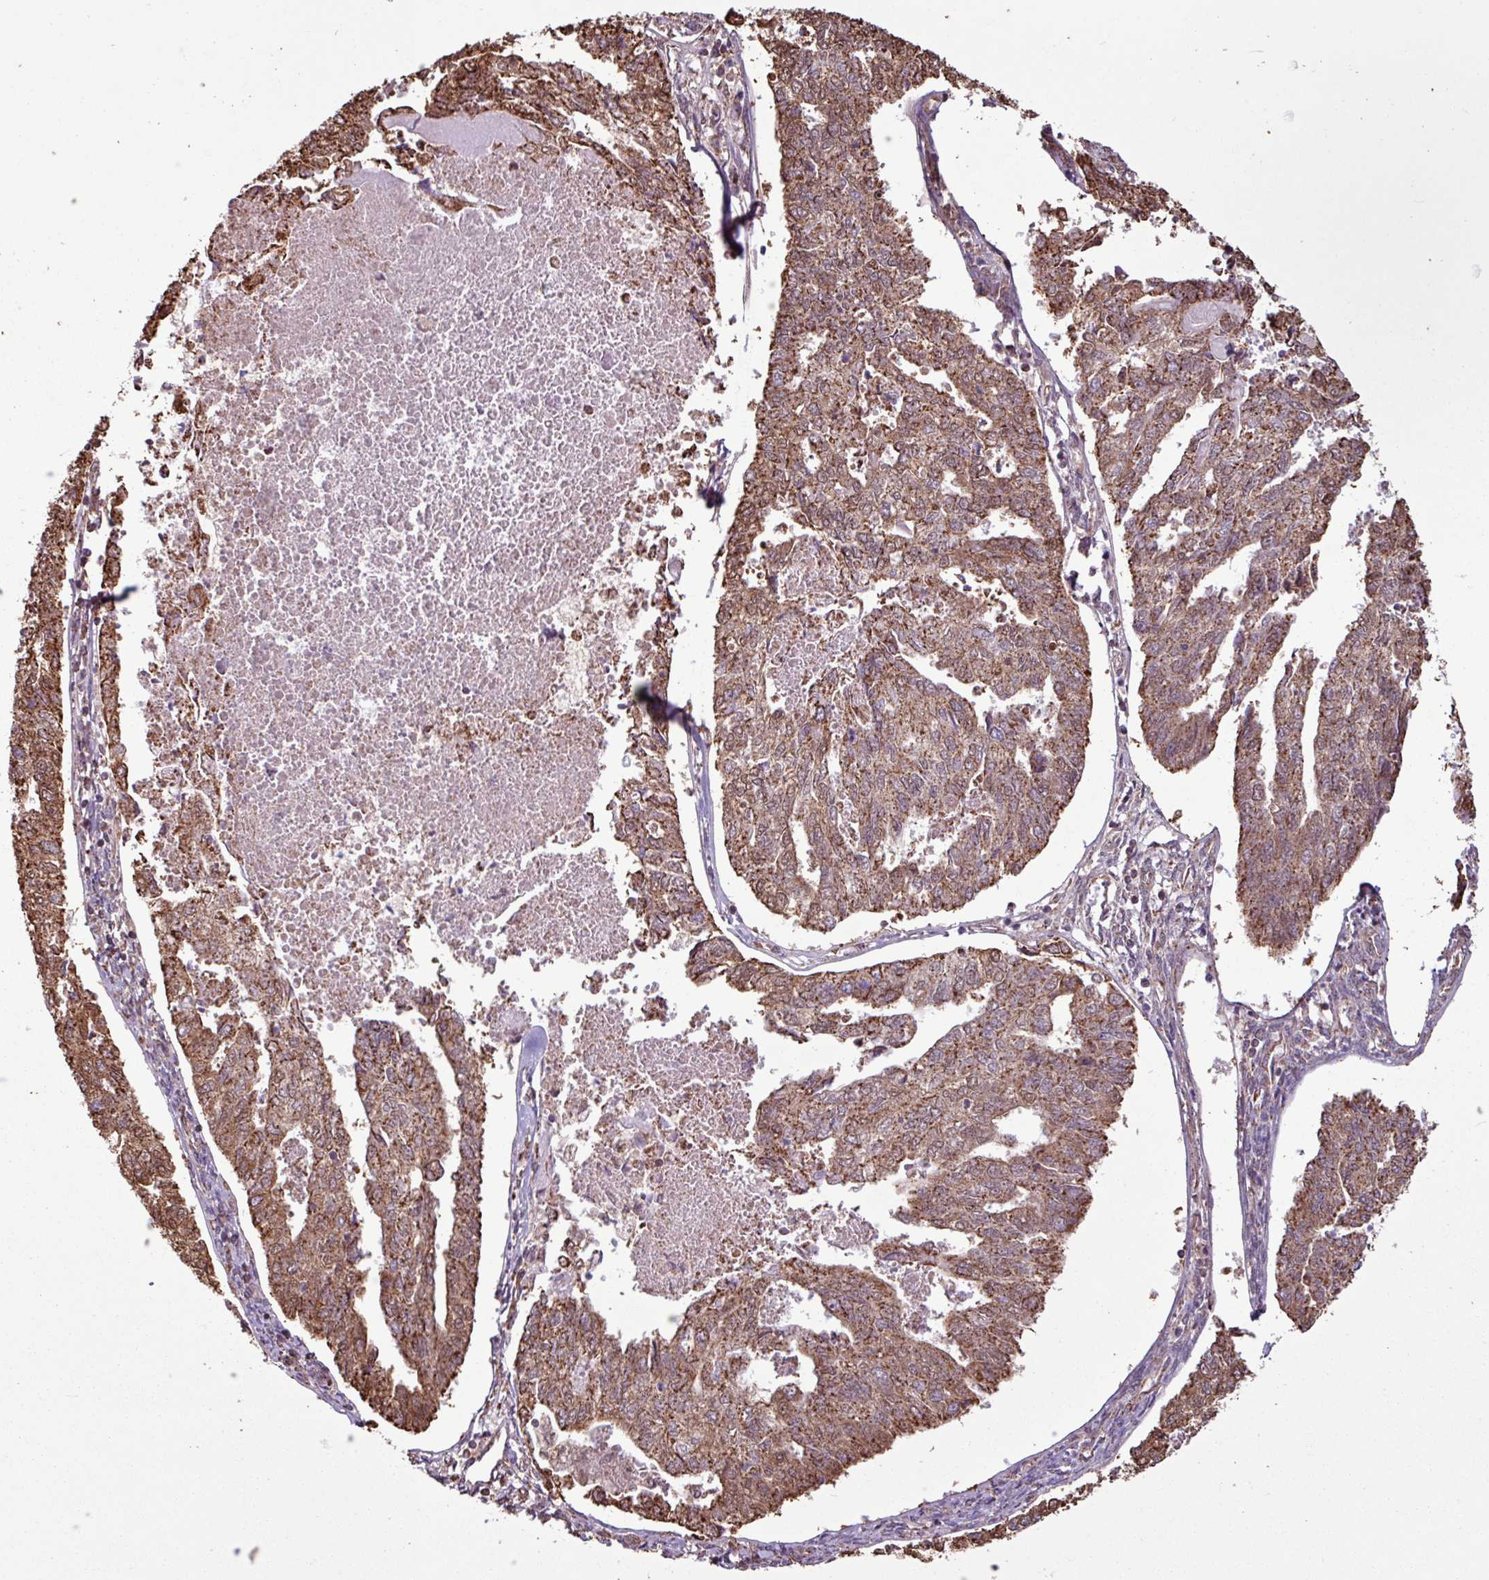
{"staining": {"intensity": "moderate", "quantity": ">75%", "location": "cytoplasmic/membranous"}, "tissue": "endometrial cancer", "cell_type": "Tumor cells", "image_type": "cancer", "snomed": [{"axis": "morphology", "description": "Adenocarcinoma, NOS"}, {"axis": "topography", "description": "Endometrium"}], "caption": "Immunohistochemical staining of endometrial cancer displays medium levels of moderate cytoplasmic/membranous protein staining in approximately >75% of tumor cells.", "gene": "ALG8", "patient": {"sex": "female", "age": 73}}